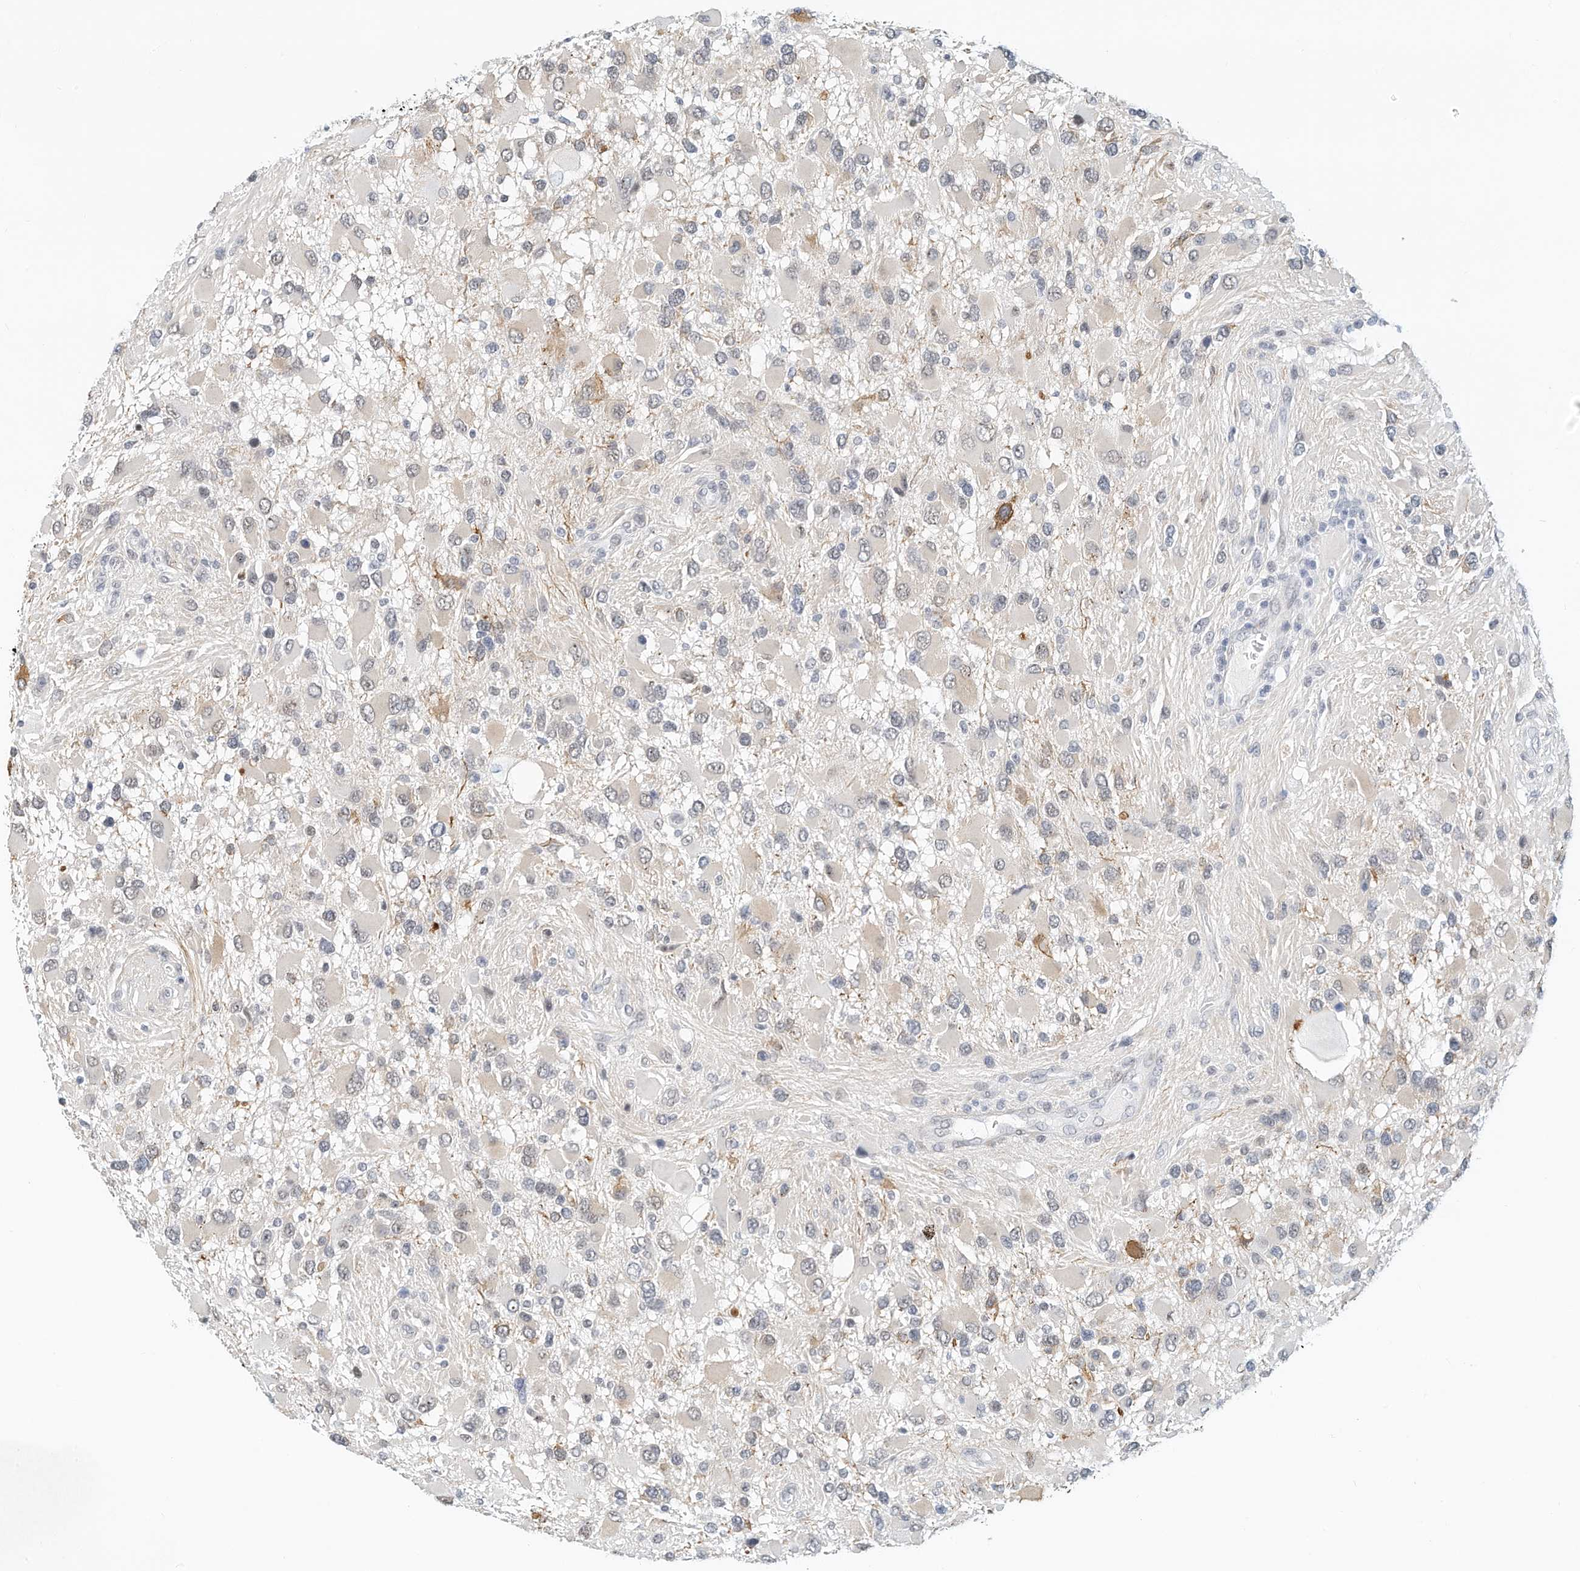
{"staining": {"intensity": "negative", "quantity": "none", "location": "none"}, "tissue": "glioma", "cell_type": "Tumor cells", "image_type": "cancer", "snomed": [{"axis": "morphology", "description": "Glioma, malignant, High grade"}, {"axis": "topography", "description": "Brain"}], "caption": "Tumor cells are negative for protein expression in human malignant high-grade glioma.", "gene": "ARHGAP28", "patient": {"sex": "male", "age": 53}}